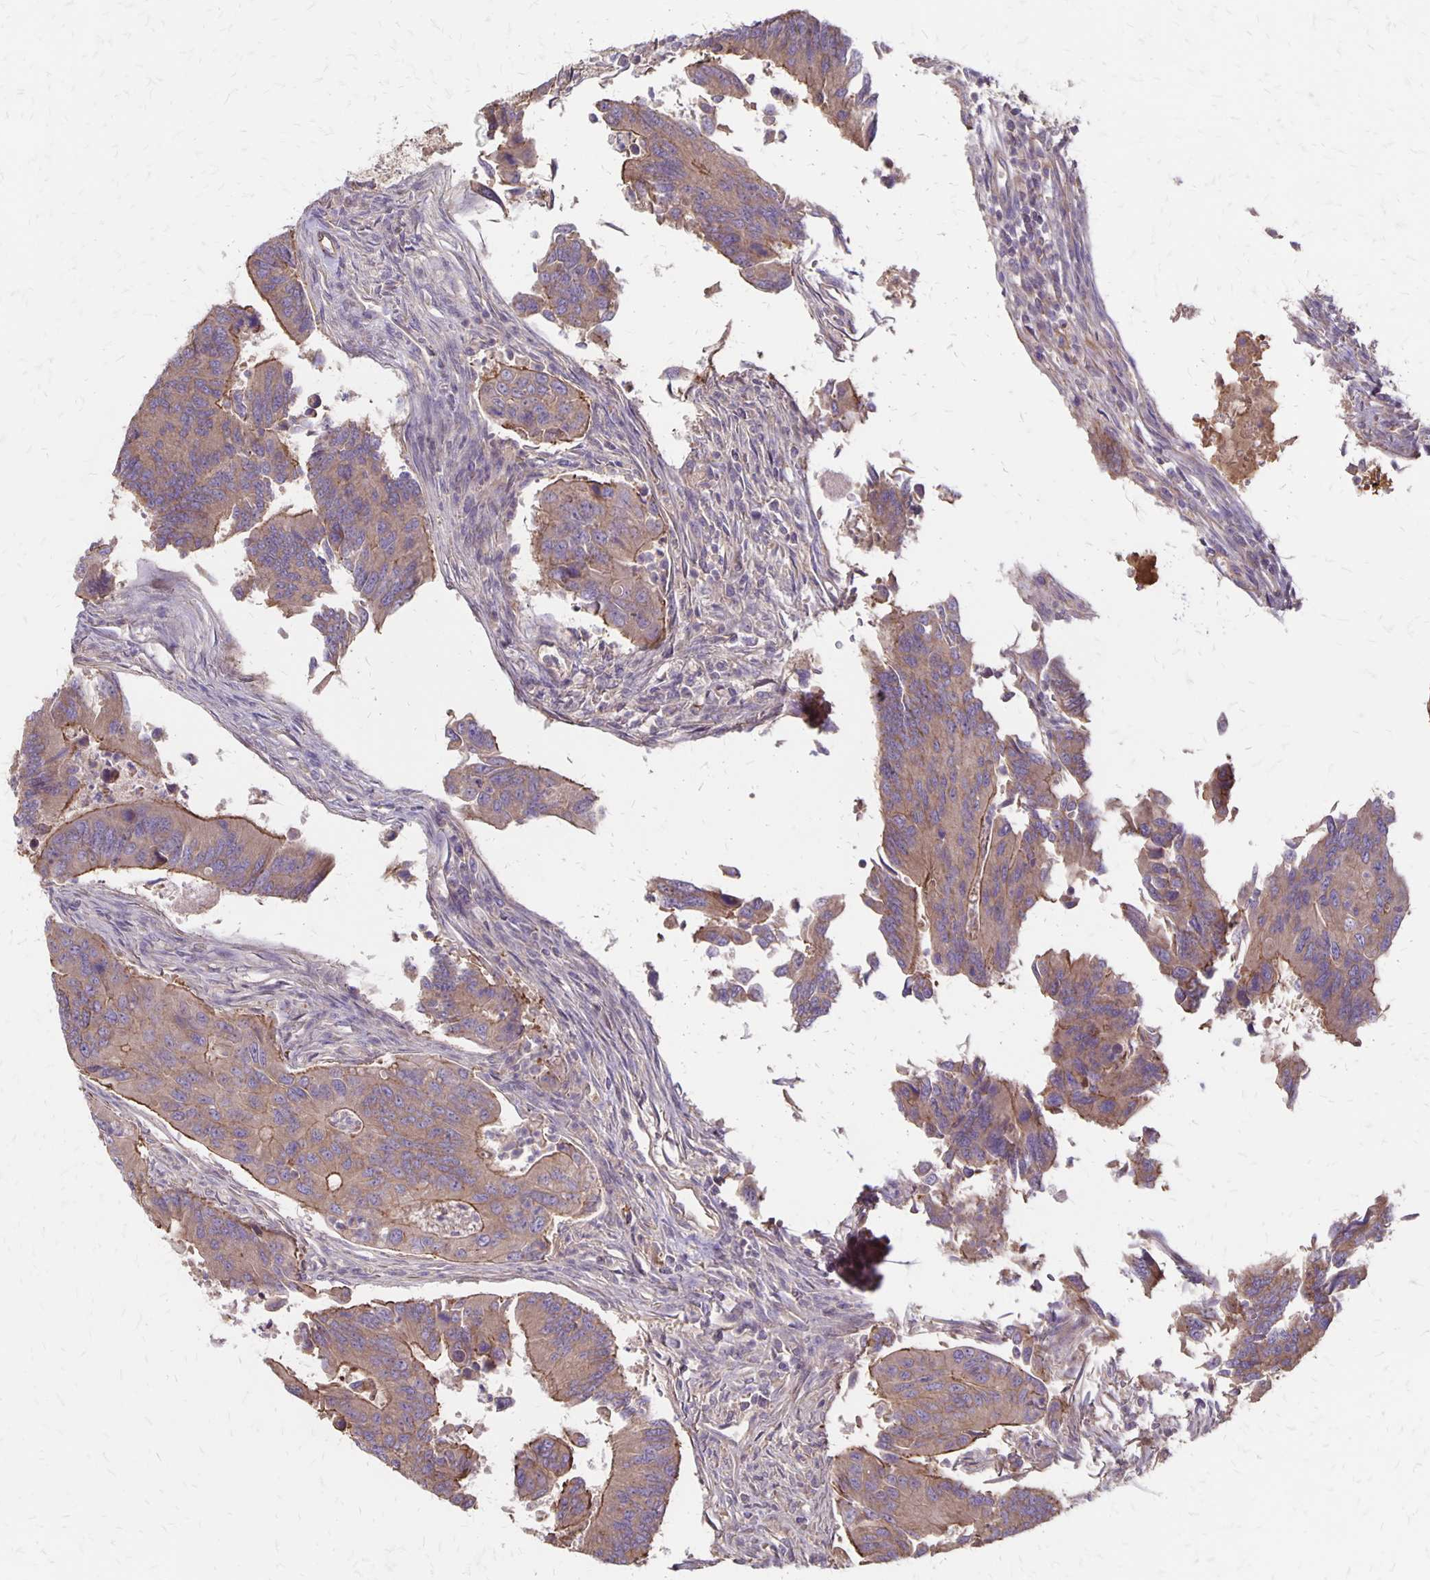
{"staining": {"intensity": "moderate", "quantity": "25%-75%", "location": "cytoplasmic/membranous"}, "tissue": "colorectal cancer", "cell_type": "Tumor cells", "image_type": "cancer", "snomed": [{"axis": "morphology", "description": "Adenocarcinoma, NOS"}, {"axis": "topography", "description": "Colon"}], "caption": "This is a histology image of immunohistochemistry (IHC) staining of colorectal adenocarcinoma, which shows moderate staining in the cytoplasmic/membranous of tumor cells.", "gene": "PROM2", "patient": {"sex": "female", "age": 67}}